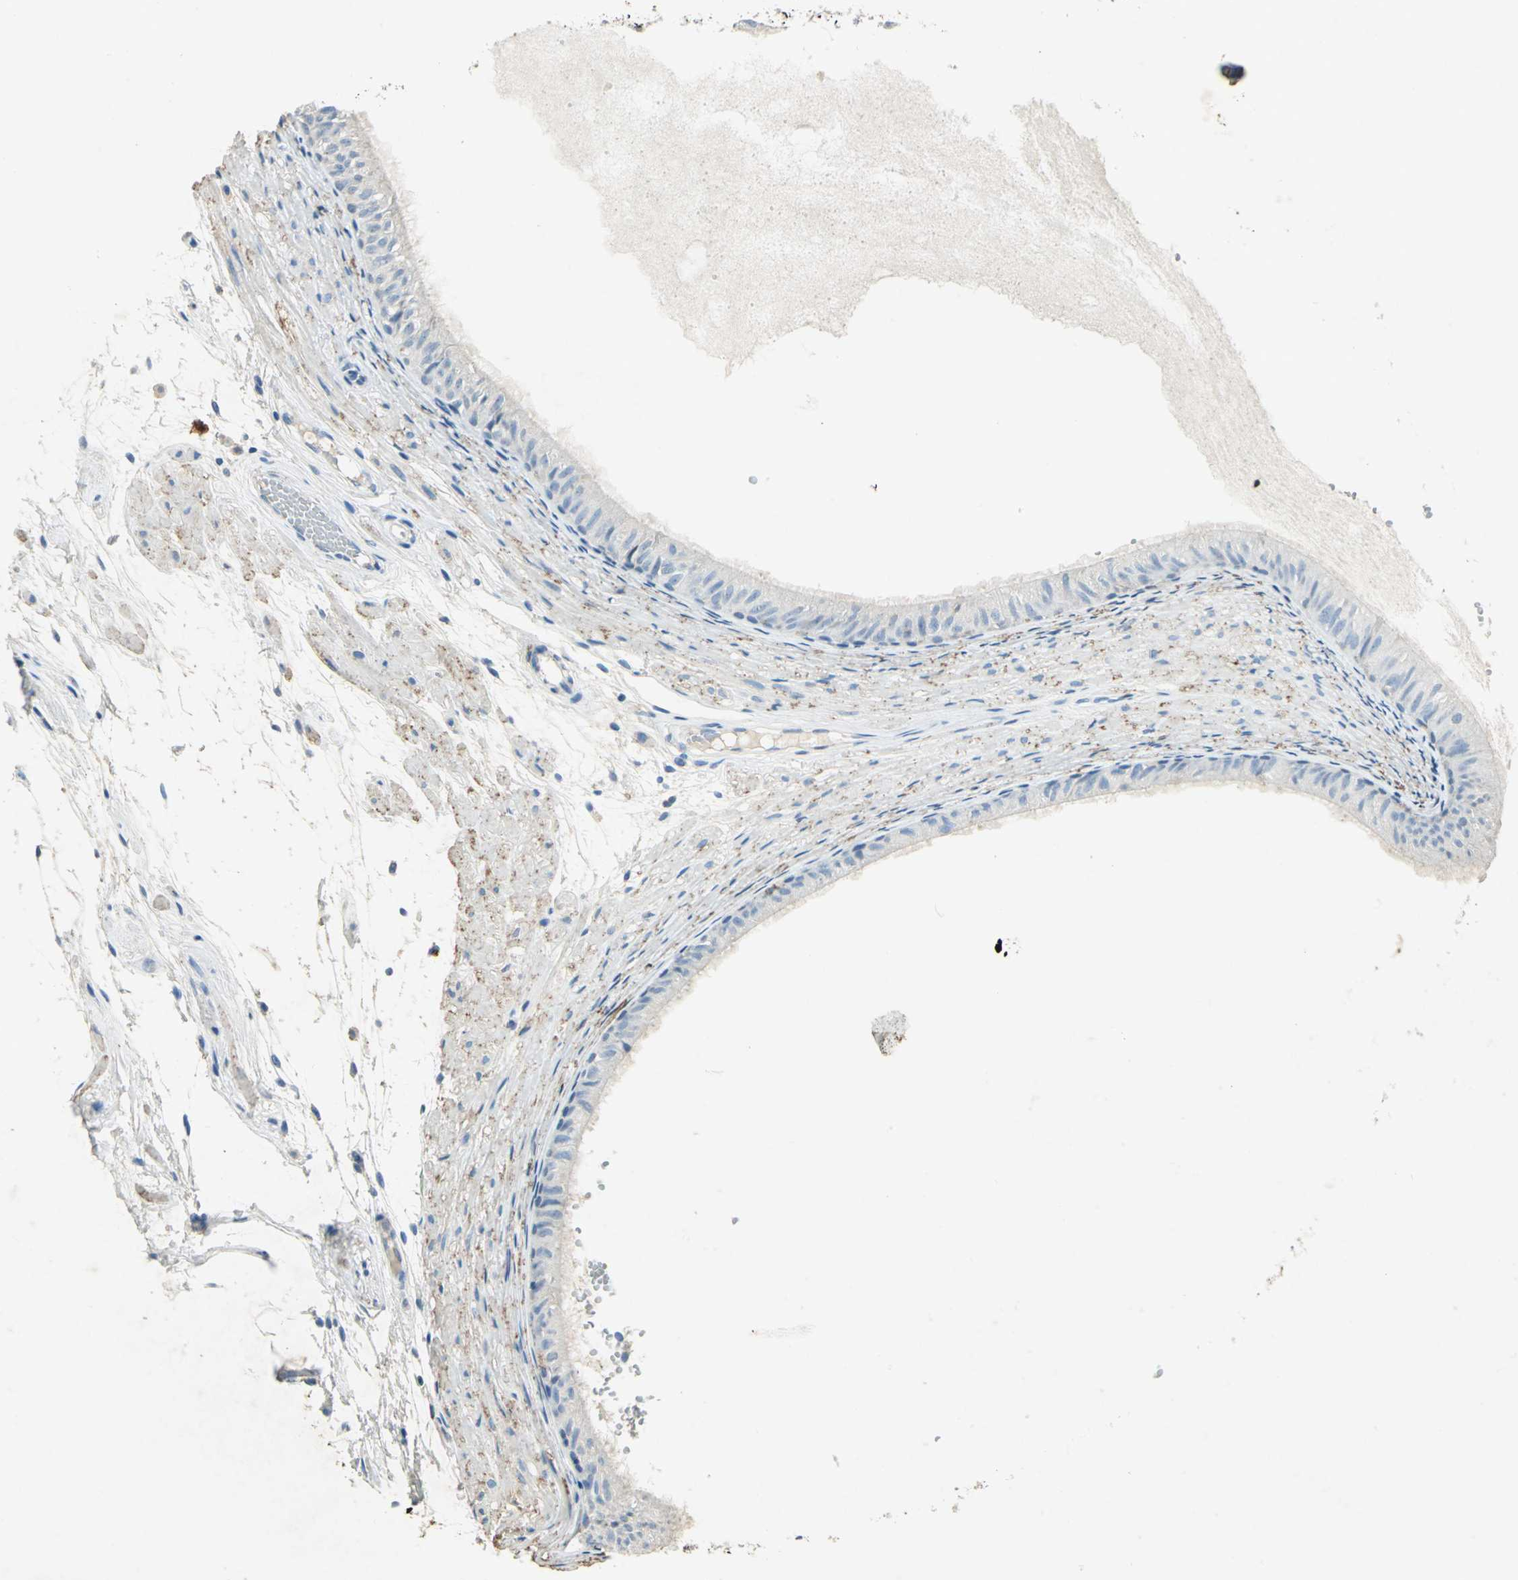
{"staining": {"intensity": "strong", "quantity": ">75%", "location": "cytoplasmic/membranous"}, "tissue": "epididymis", "cell_type": "Glandular cells", "image_type": "normal", "snomed": [{"axis": "morphology", "description": "Normal tissue, NOS"}, {"axis": "morphology", "description": "Atrophy, NOS"}, {"axis": "topography", "description": "Testis"}, {"axis": "topography", "description": "Epididymis"}], "caption": "Immunohistochemical staining of normal epididymis reveals >75% levels of strong cytoplasmic/membranous protein positivity in about >75% of glandular cells.", "gene": "CAMK2B", "patient": {"sex": "male", "age": 18}}